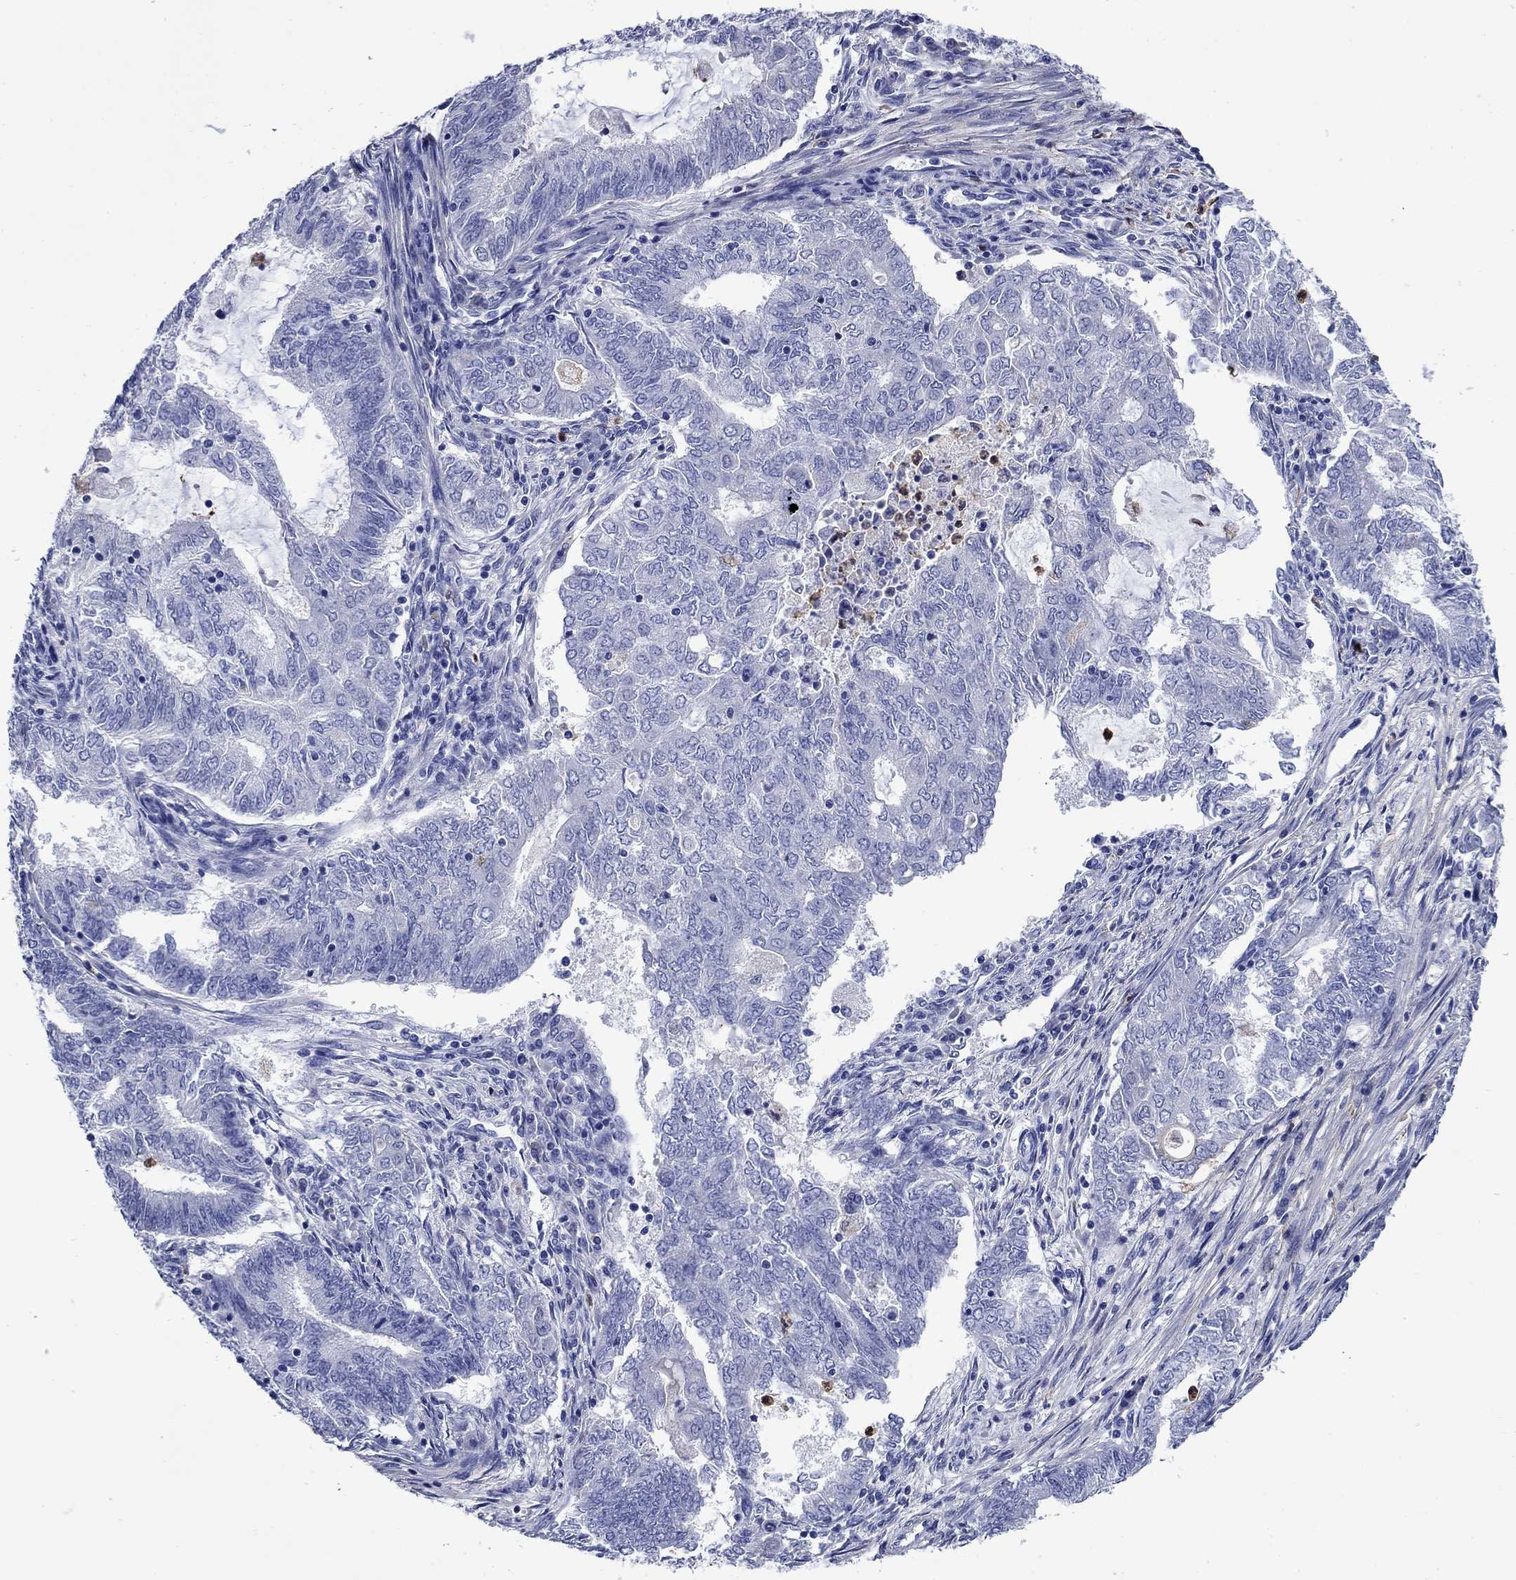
{"staining": {"intensity": "negative", "quantity": "none", "location": "none"}, "tissue": "endometrial cancer", "cell_type": "Tumor cells", "image_type": "cancer", "snomed": [{"axis": "morphology", "description": "Adenocarcinoma, NOS"}, {"axis": "topography", "description": "Endometrium"}], "caption": "IHC image of neoplastic tissue: human endometrial adenocarcinoma stained with DAB demonstrates no significant protein staining in tumor cells.", "gene": "TFR2", "patient": {"sex": "female", "age": 62}}